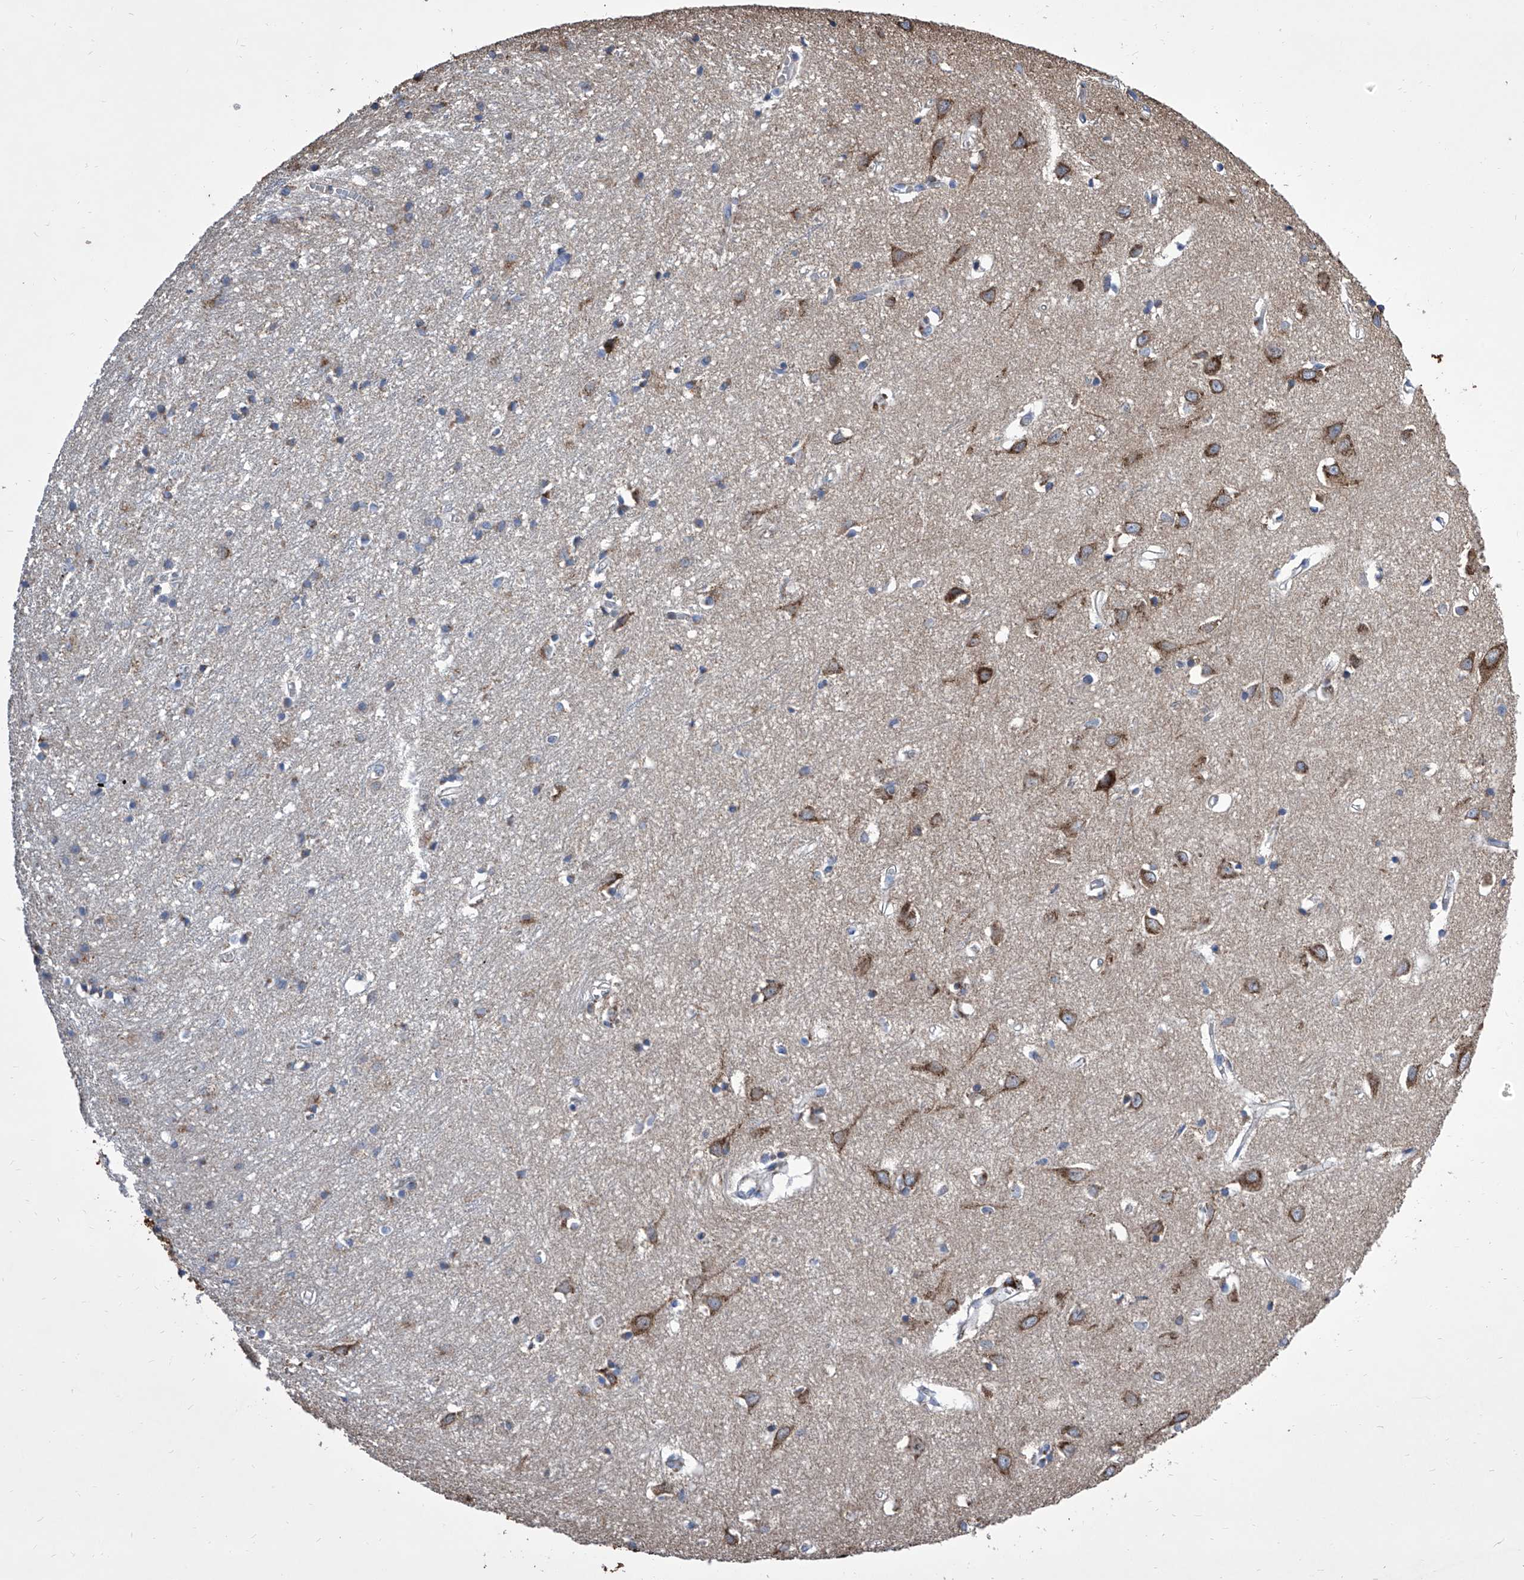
{"staining": {"intensity": "negative", "quantity": "none", "location": "none"}, "tissue": "cerebral cortex", "cell_type": "Endothelial cells", "image_type": "normal", "snomed": [{"axis": "morphology", "description": "Normal tissue, NOS"}, {"axis": "topography", "description": "Cerebral cortex"}], "caption": "Immunohistochemistry (IHC) of normal human cerebral cortex shows no staining in endothelial cells.", "gene": "TJAP1", "patient": {"sex": "female", "age": 64}}